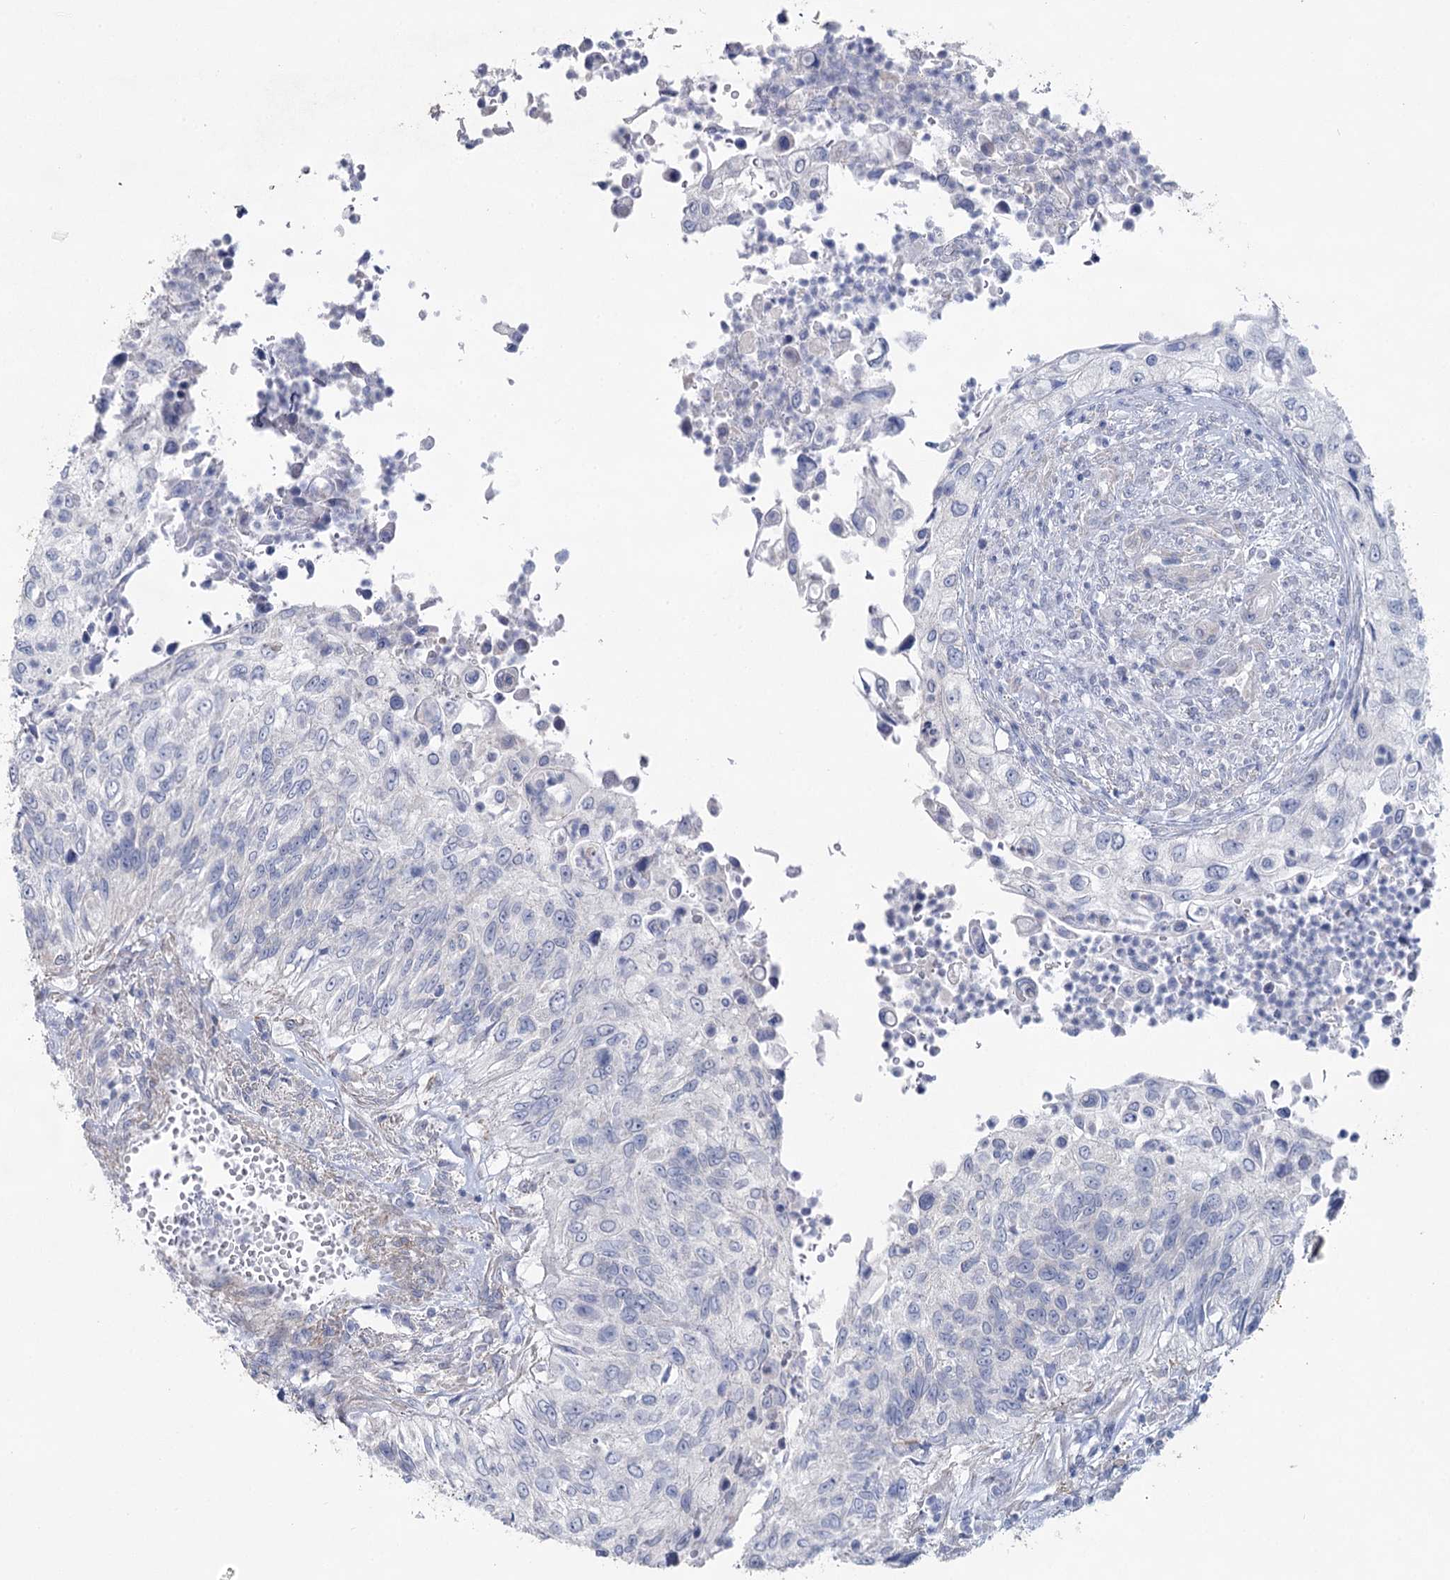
{"staining": {"intensity": "negative", "quantity": "none", "location": "none"}, "tissue": "urothelial cancer", "cell_type": "Tumor cells", "image_type": "cancer", "snomed": [{"axis": "morphology", "description": "Urothelial carcinoma, High grade"}, {"axis": "topography", "description": "Urinary bladder"}], "caption": "Histopathology image shows no protein positivity in tumor cells of high-grade urothelial carcinoma tissue.", "gene": "CCDC88A", "patient": {"sex": "female", "age": 60}}